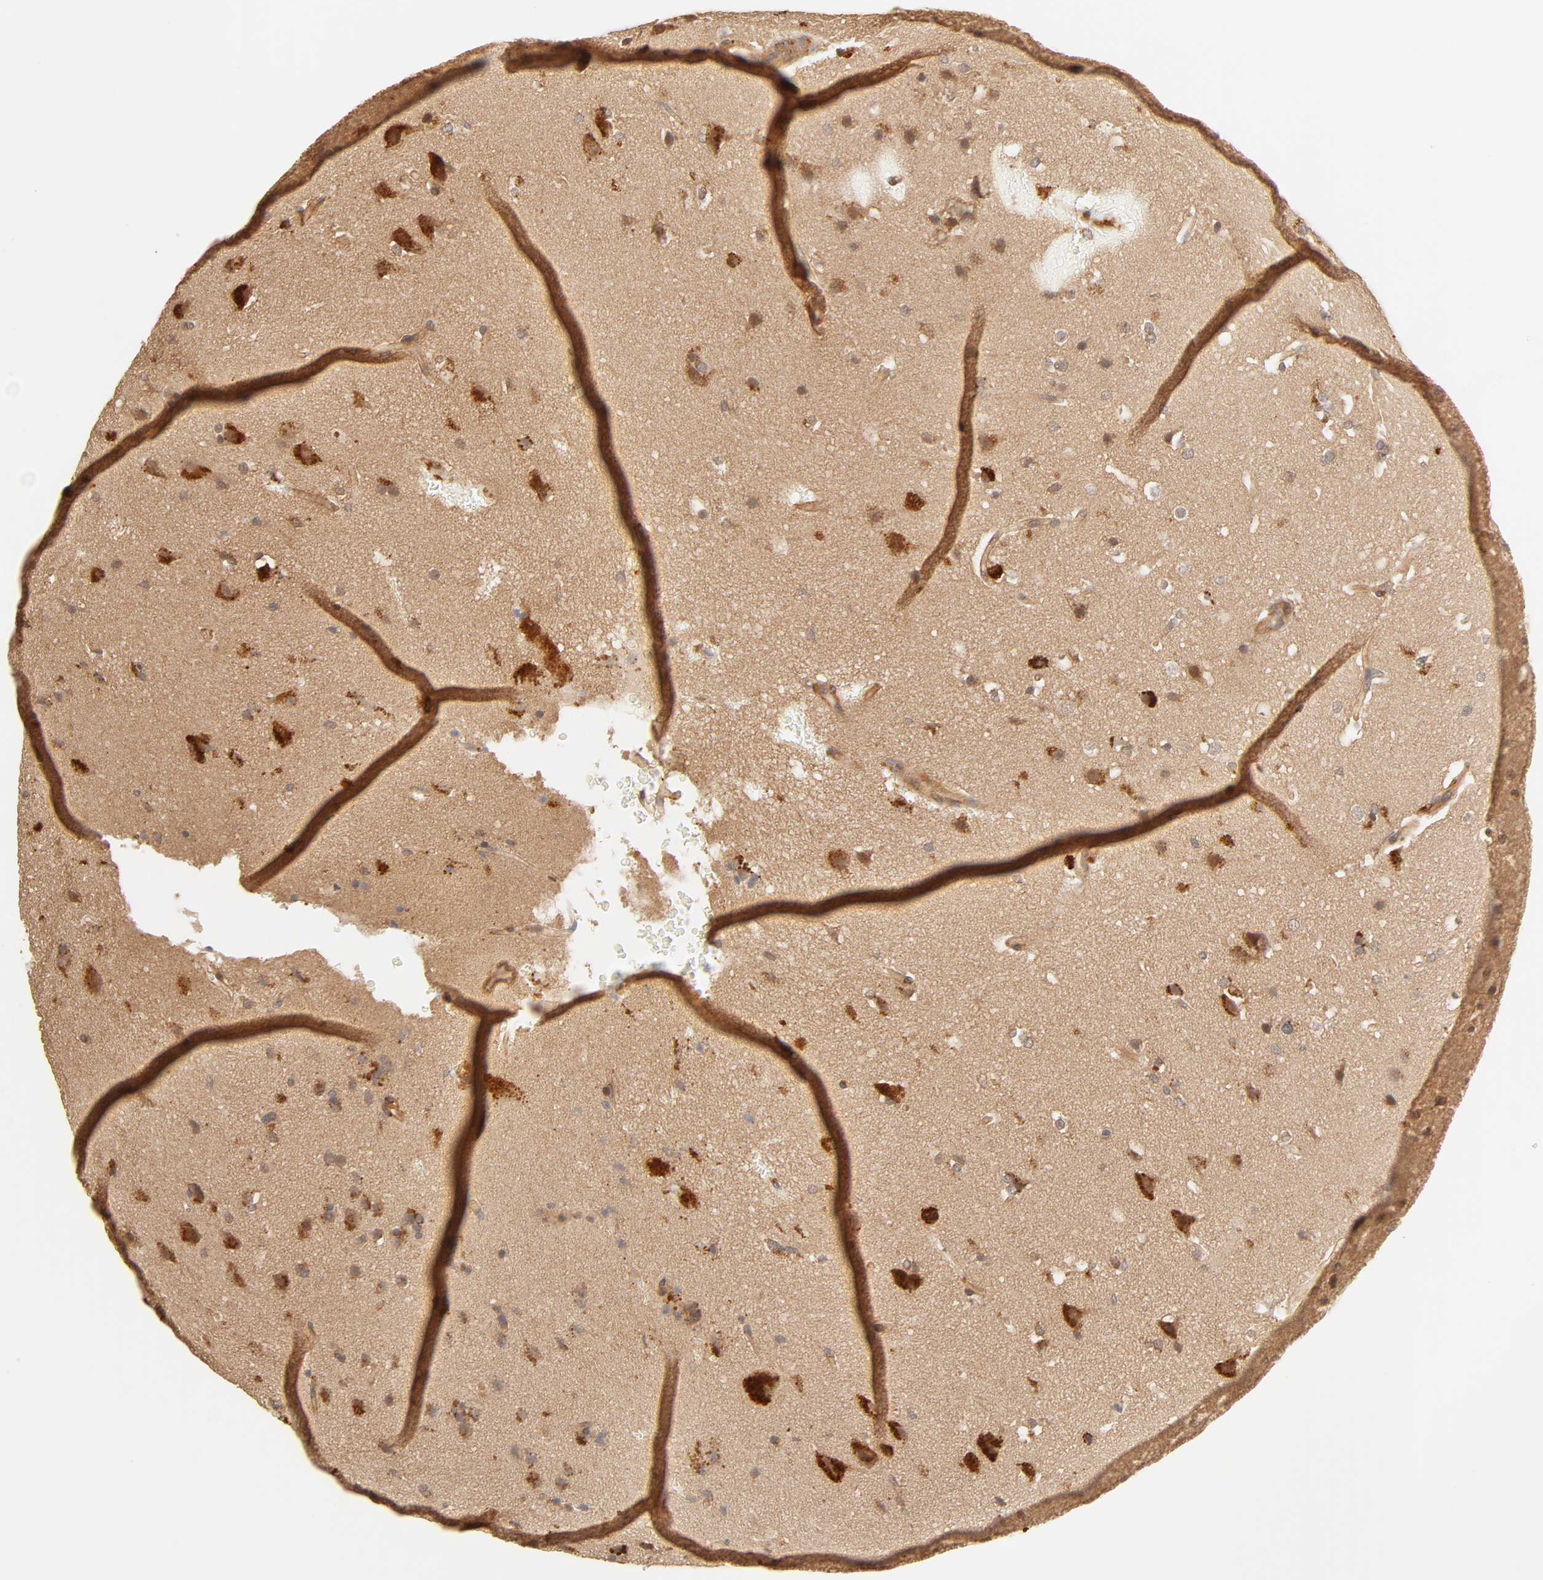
{"staining": {"intensity": "strong", "quantity": ">75%", "location": "cytoplasmic/membranous"}, "tissue": "glioma", "cell_type": "Tumor cells", "image_type": "cancer", "snomed": [{"axis": "morphology", "description": "Glioma, malignant, Low grade"}, {"axis": "topography", "description": "Cerebral cortex"}], "caption": "Immunohistochemical staining of malignant glioma (low-grade) reveals high levels of strong cytoplasmic/membranous positivity in approximately >75% of tumor cells.", "gene": "EPS8", "patient": {"sex": "female", "age": 47}}